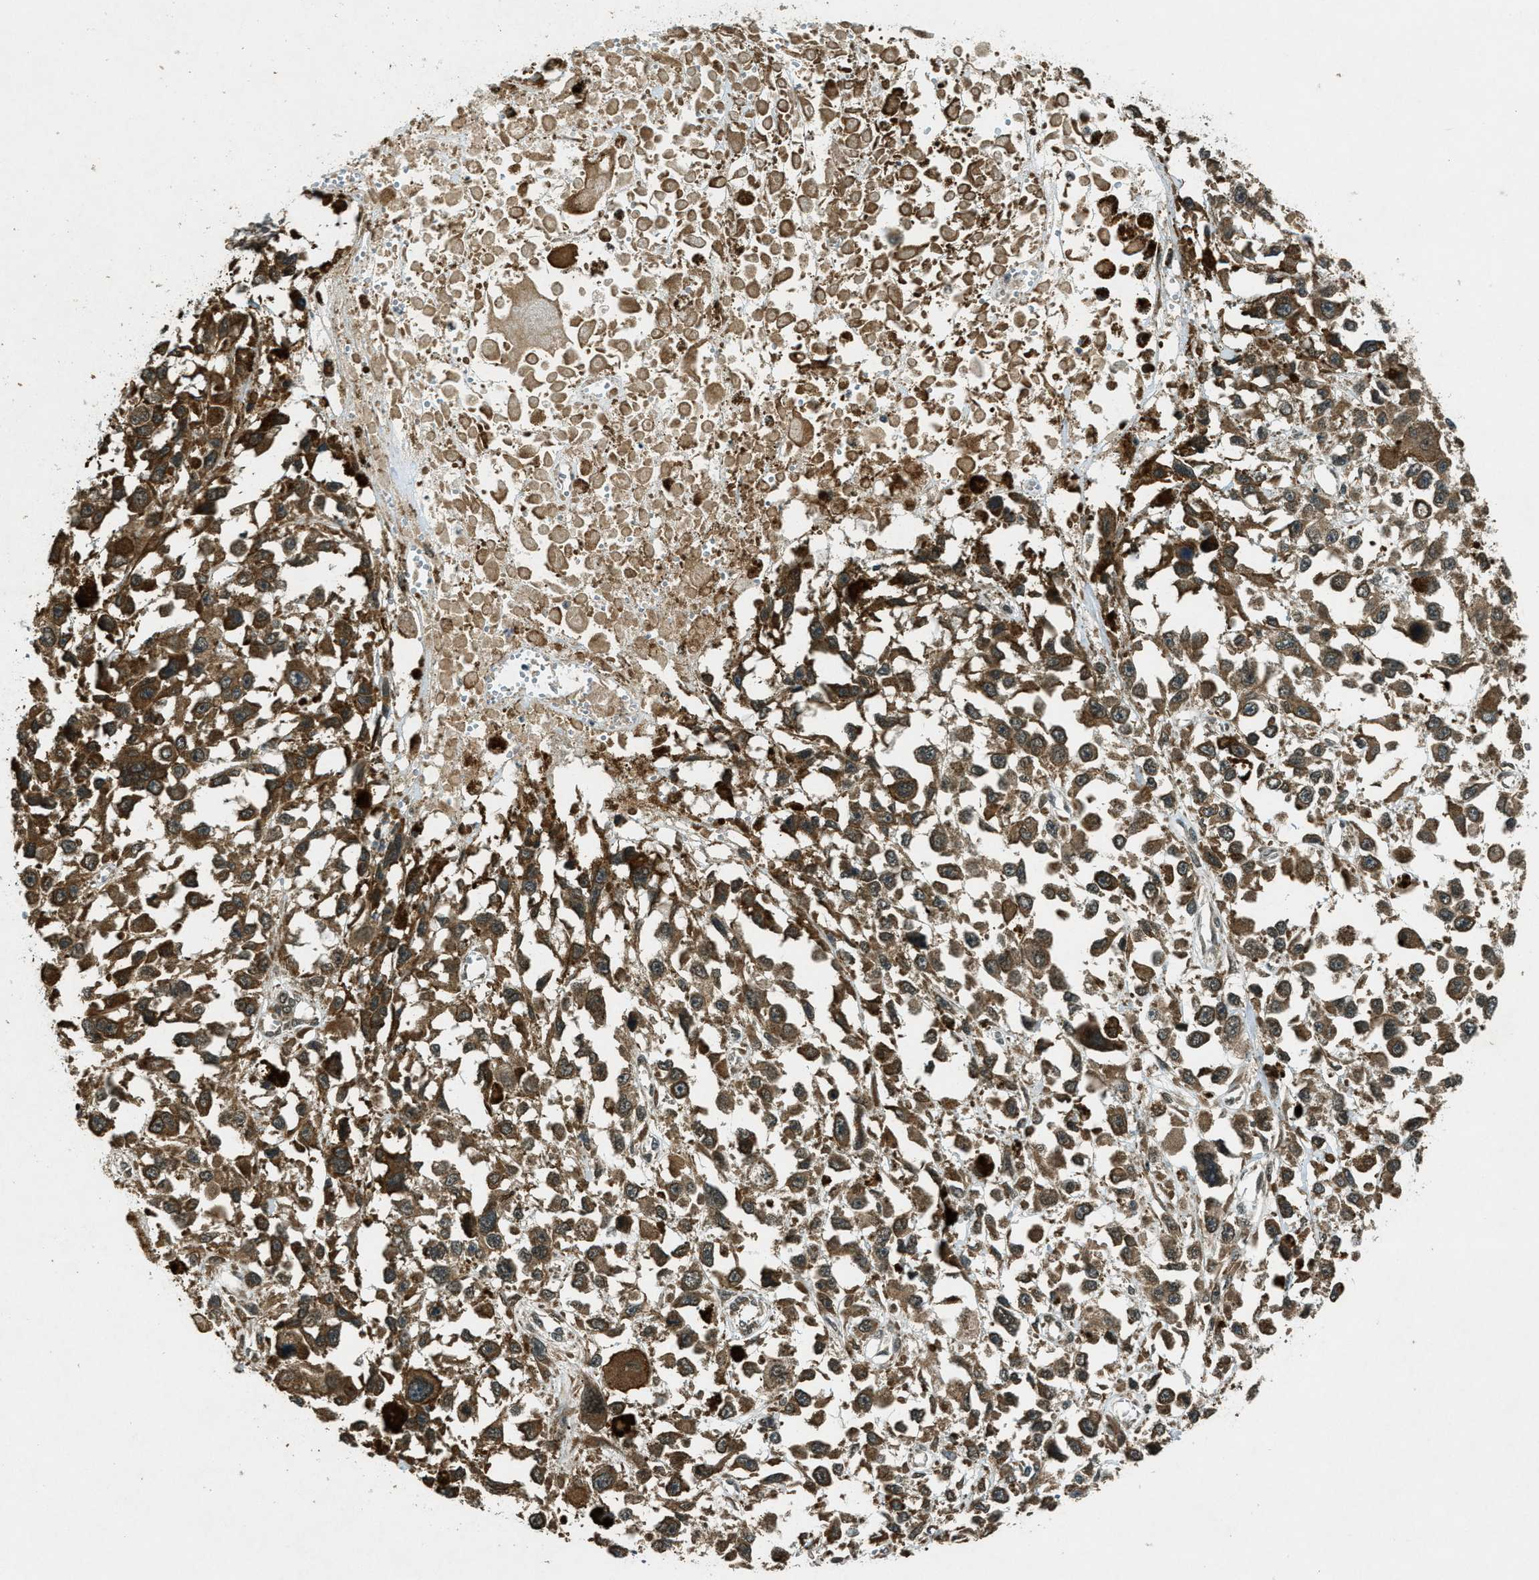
{"staining": {"intensity": "moderate", "quantity": ">75%", "location": "cytoplasmic/membranous"}, "tissue": "melanoma", "cell_type": "Tumor cells", "image_type": "cancer", "snomed": [{"axis": "morphology", "description": "Malignant melanoma, Metastatic site"}, {"axis": "topography", "description": "Lymph node"}], "caption": "The immunohistochemical stain highlights moderate cytoplasmic/membranous staining in tumor cells of malignant melanoma (metastatic site) tissue. (Stains: DAB in brown, nuclei in blue, Microscopy: brightfield microscopy at high magnification).", "gene": "EIF2AK3", "patient": {"sex": "male", "age": 59}}